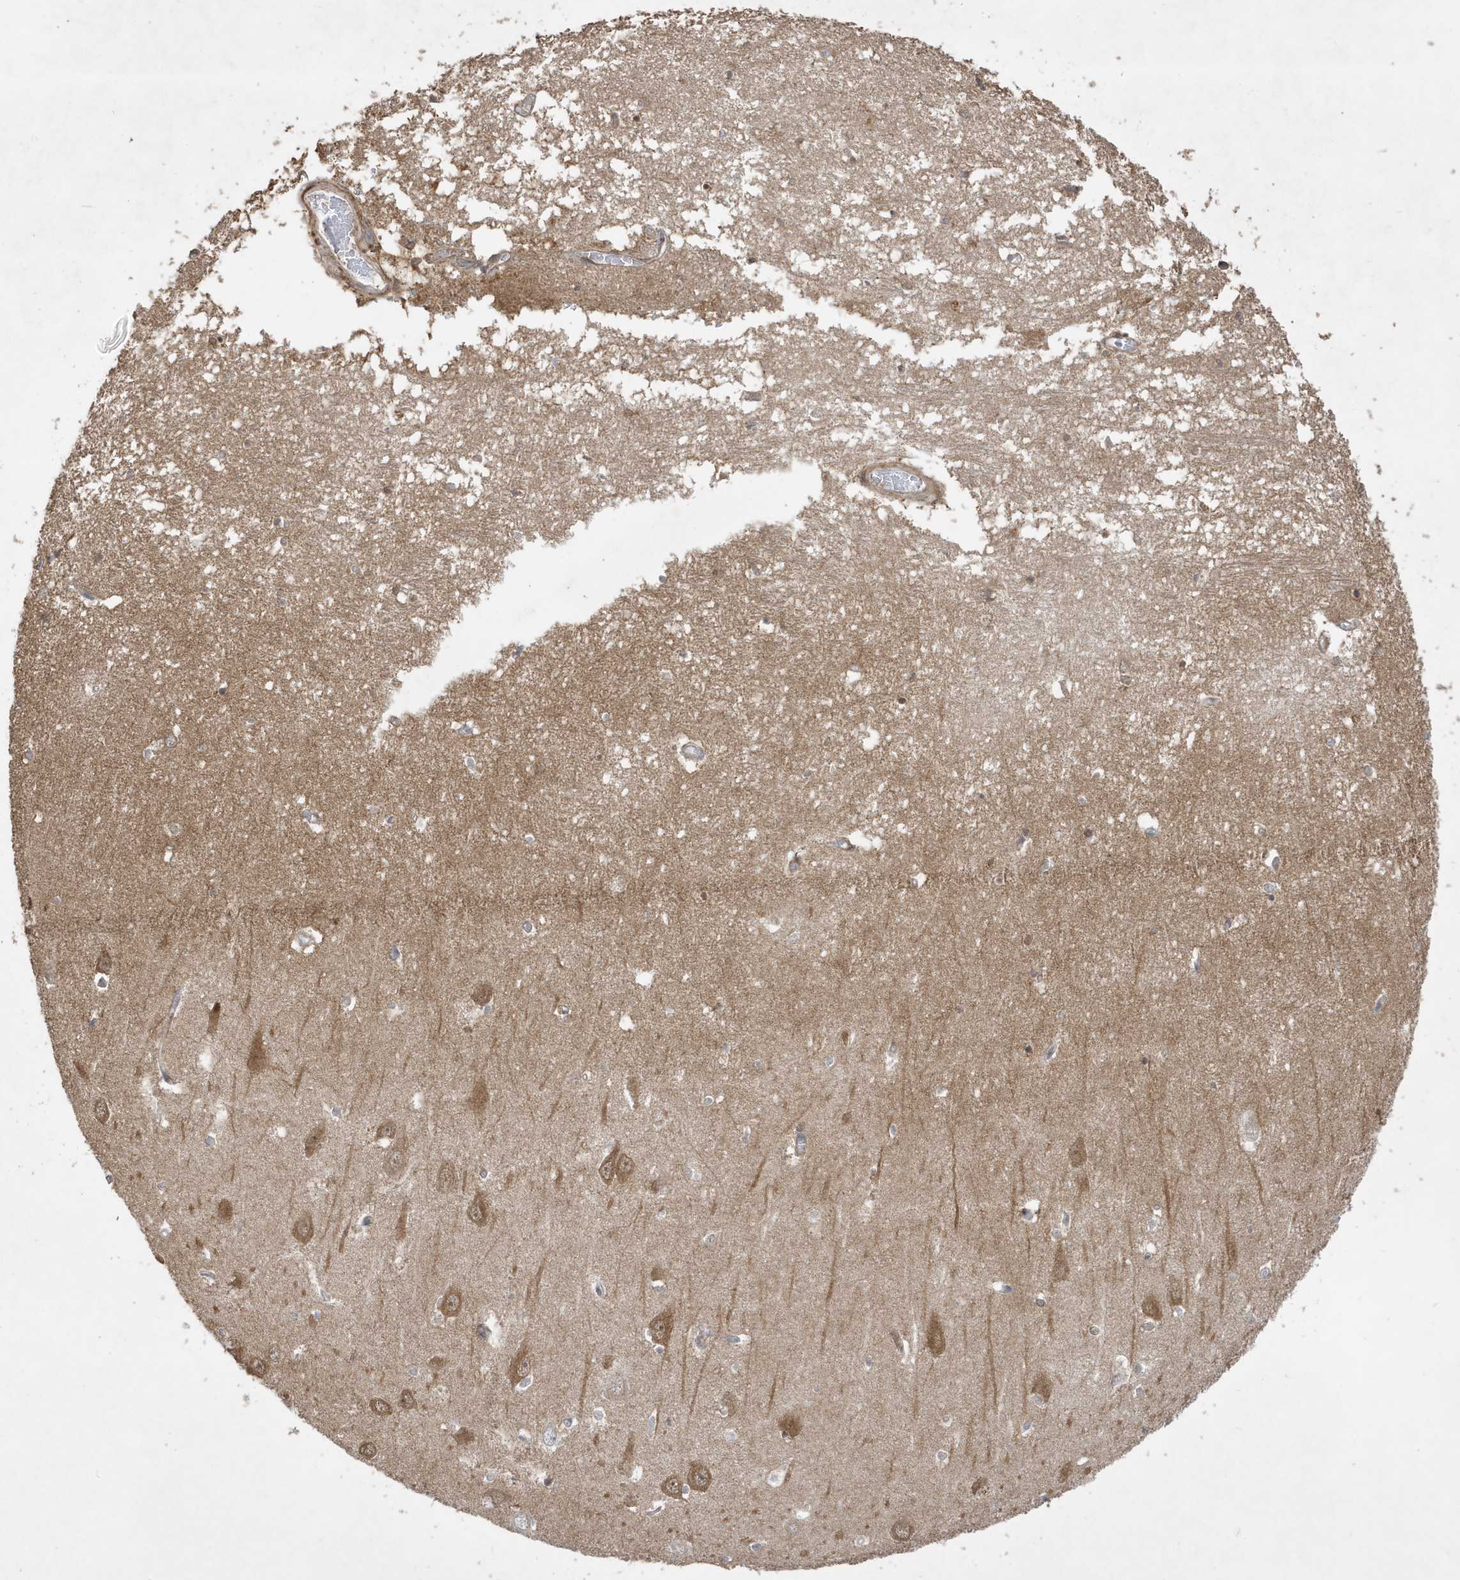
{"staining": {"intensity": "strong", "quantity": "25%-75%", "location": "cytoplasmic/membranous"}, "tissue": "hippocampus", "cell_type": "Glial cells", "image_type": "normal", "snomed": [{"axis": "morphology", "description": "Normal tissue, NOS"}, {"axis": "topography", "description": "Hippocampus"}], "caption": "DAB (3,3'-diaminobenzidine) immunohistochemical staining of unremarkable hippocampus shows strong cytoplasmic/membranous protein staining in approximately 25%-75% of glial cells. (DAB IHC with brightfield microscopy, high magnification).", "gene": "PRRT3", "patient": {"sex": "male", "age": 70}}